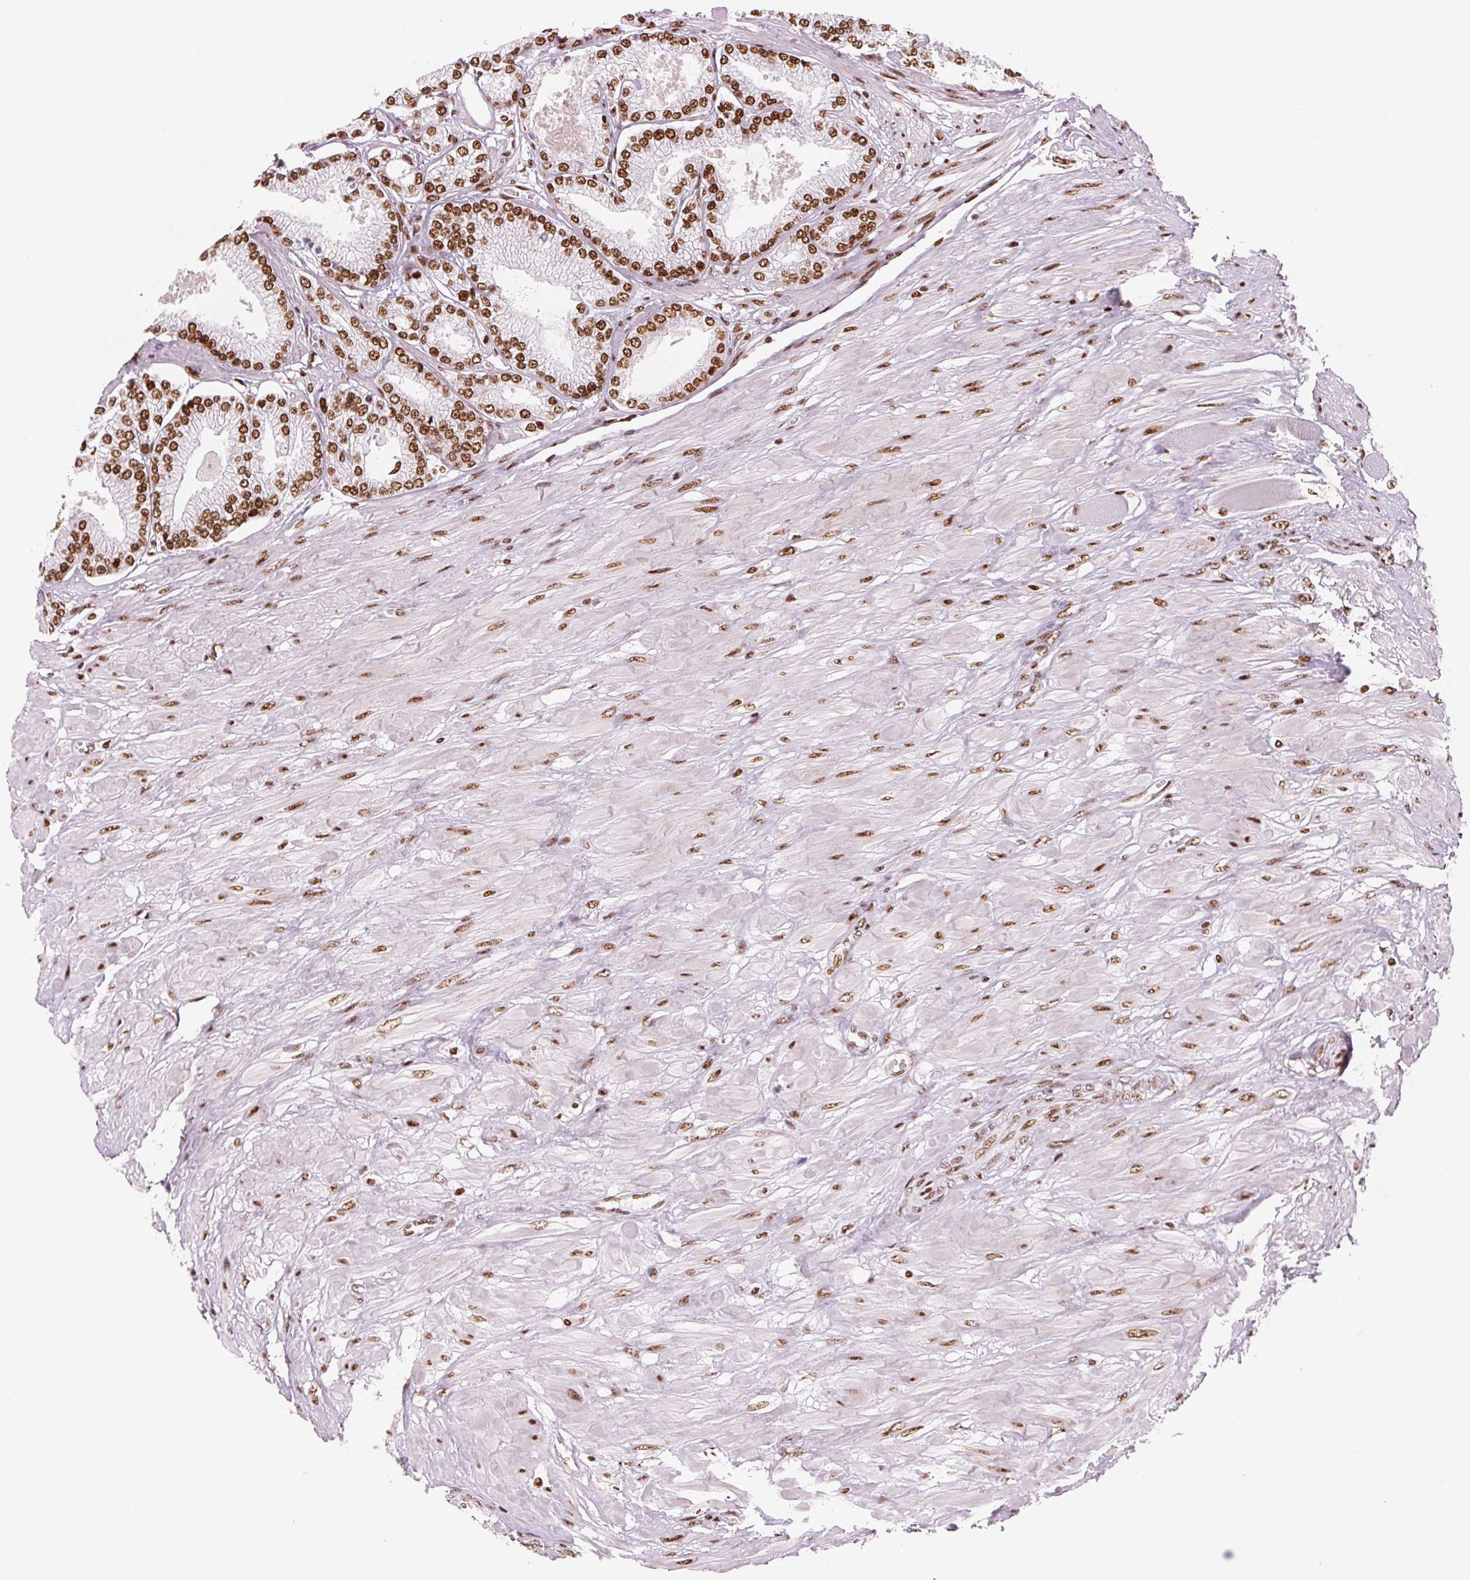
{"staining": {"intensity": "strong", "quantity": ">75%", "location": "nuclear"}, "tissue": "prostate cancer", "cell_type": "Tumor cells", "image_type": "cancer", "snomed": [{"axis": "morphology", "description": "Adenocarcinoma, Low grade"}, {"axis": "topography", "description": "Prostate"}], "caption": "Tumor cells demonstrate high levels of strong nuclear expression in approximately >75% of cells in human prostate cancer. (IHC, brightfield microscopy, high magnification).", "gene": "NXF1", "patient": {"sex": "male", "age": 55}}